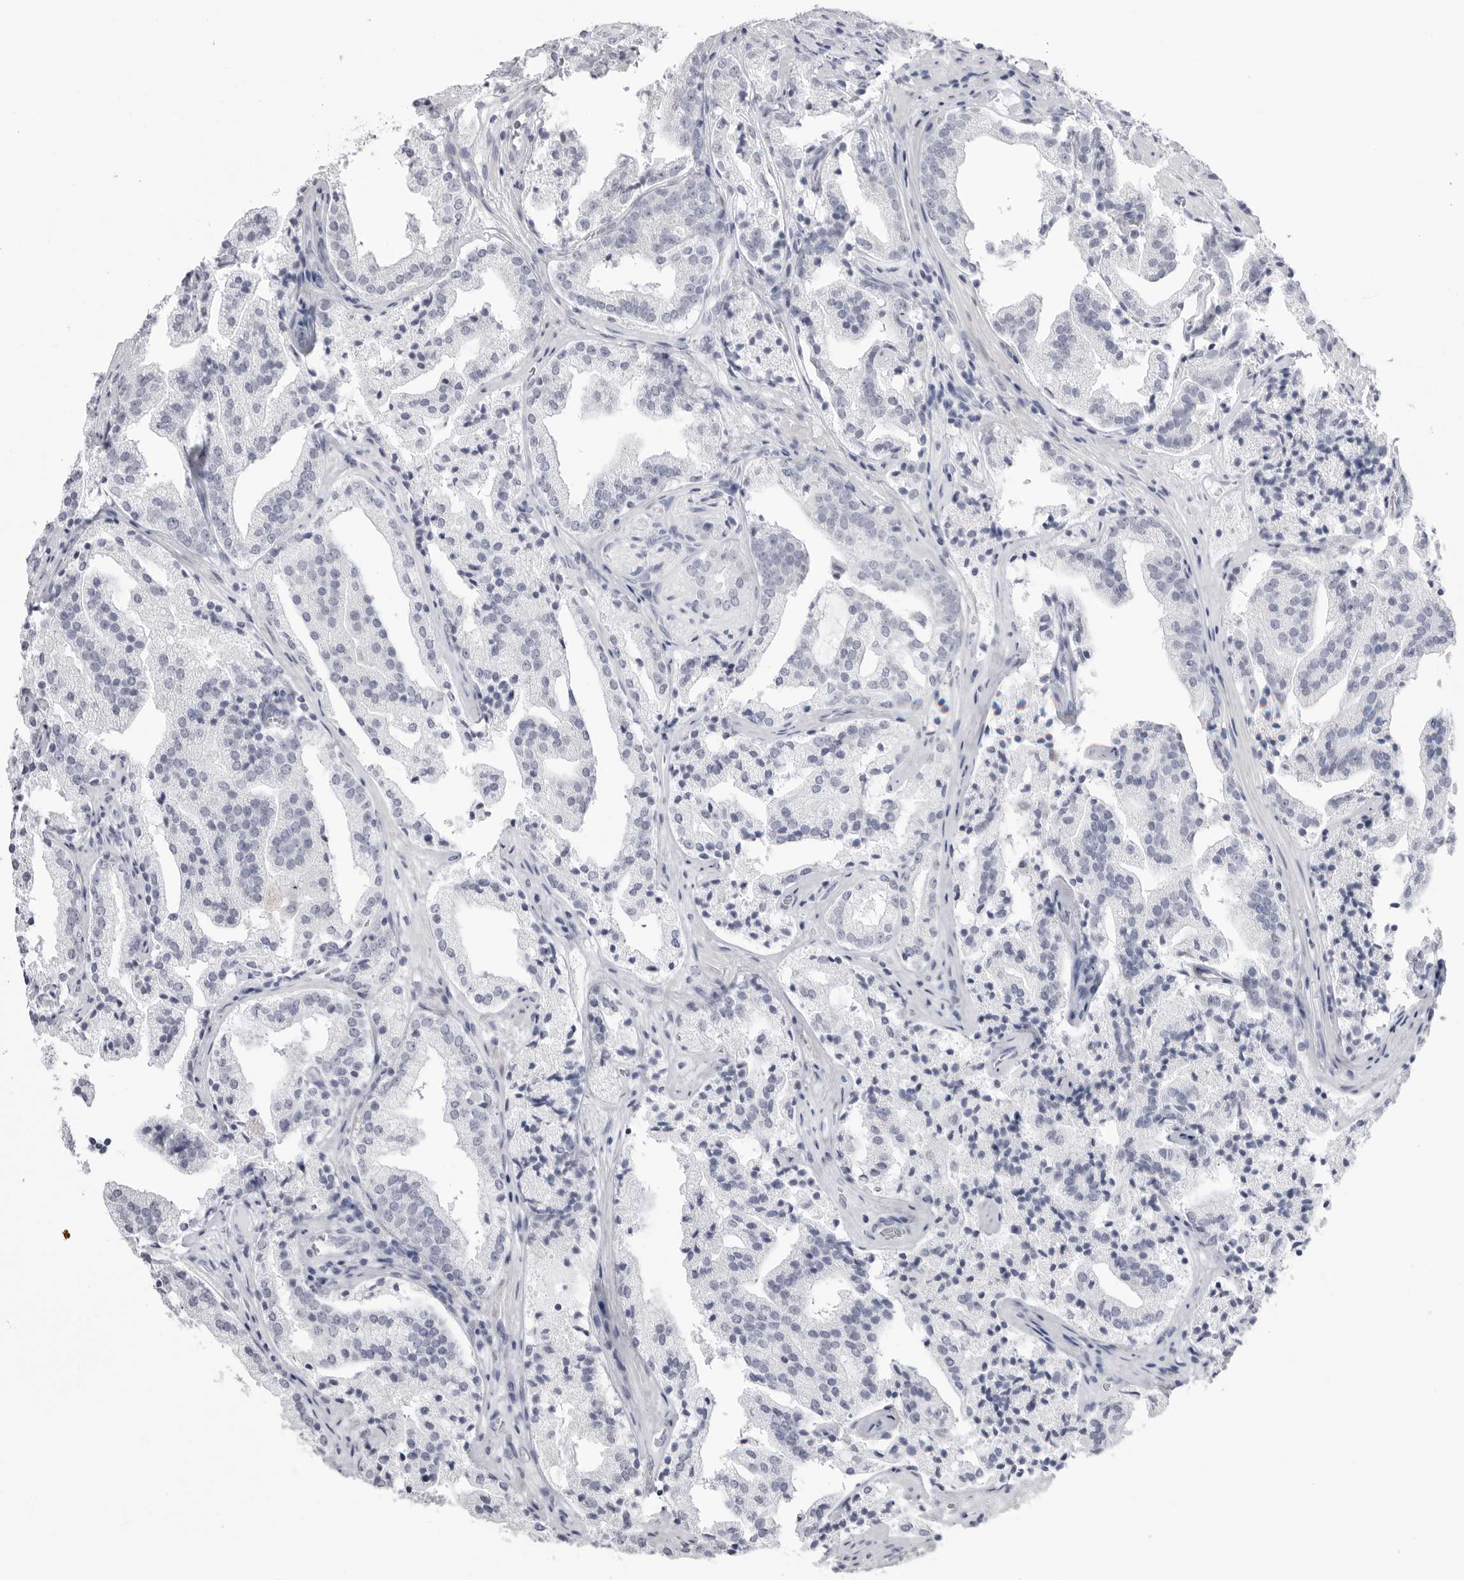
{"staining": {"intensity": "negative", "quantity": "none", "location": "none"}, "tissue": "prostate cancer", "cell_type": "Tumor cells", "image_type": "cancer", "snomed": [{"axis": "morphology", "description": "Adenocarcinoma, High grade"}, {"axis": "topography", "description": "Prostate"}], "caption": "Protein analysis of prostate cancer displays no significant positivity in tumor cells.", "gene": "PGA3", "patient": {"sex": "male", "age": 57}}